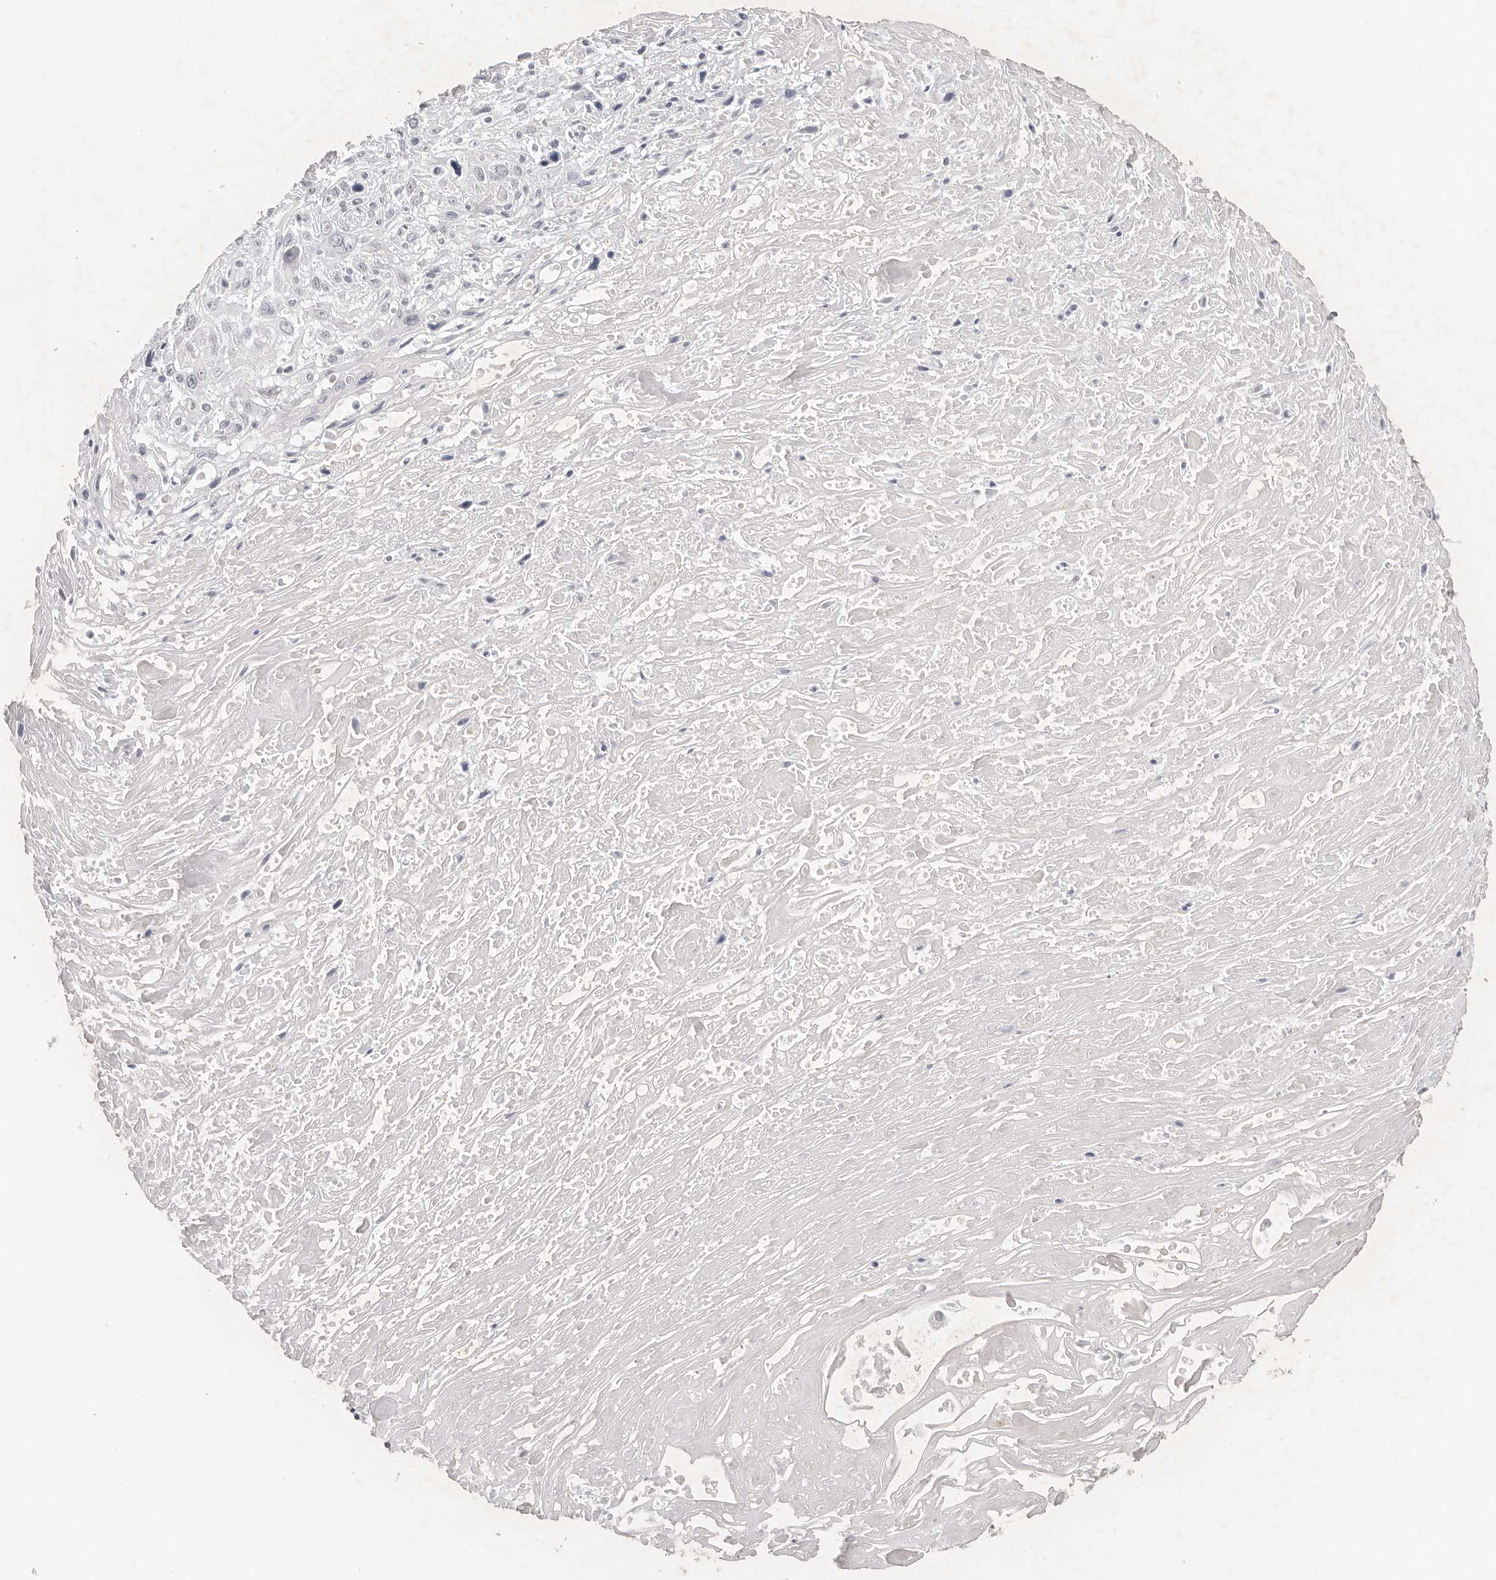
{"staining": {"intensity": "negative", "quantity": "none", "location": "none"}, "tissue": "cervical cancer", "cell_type": "Tumor cells", "image_type": "cancer", "snomed": [{"axis": "morphology", "description": "Squamous cell carcinoma, NOS"}, {"axis": "topography", "description": "Cervix"}], "caption": "Immunohistochemistry (IHC) micrograph of neoplastic tissue: human cervical cancer (squamous cell carcinoma) stained with DAB exhibits no significant protein expression in tumor cells.", "gene": "LARP7", "patient": {"sex": "female", "age": 51}}